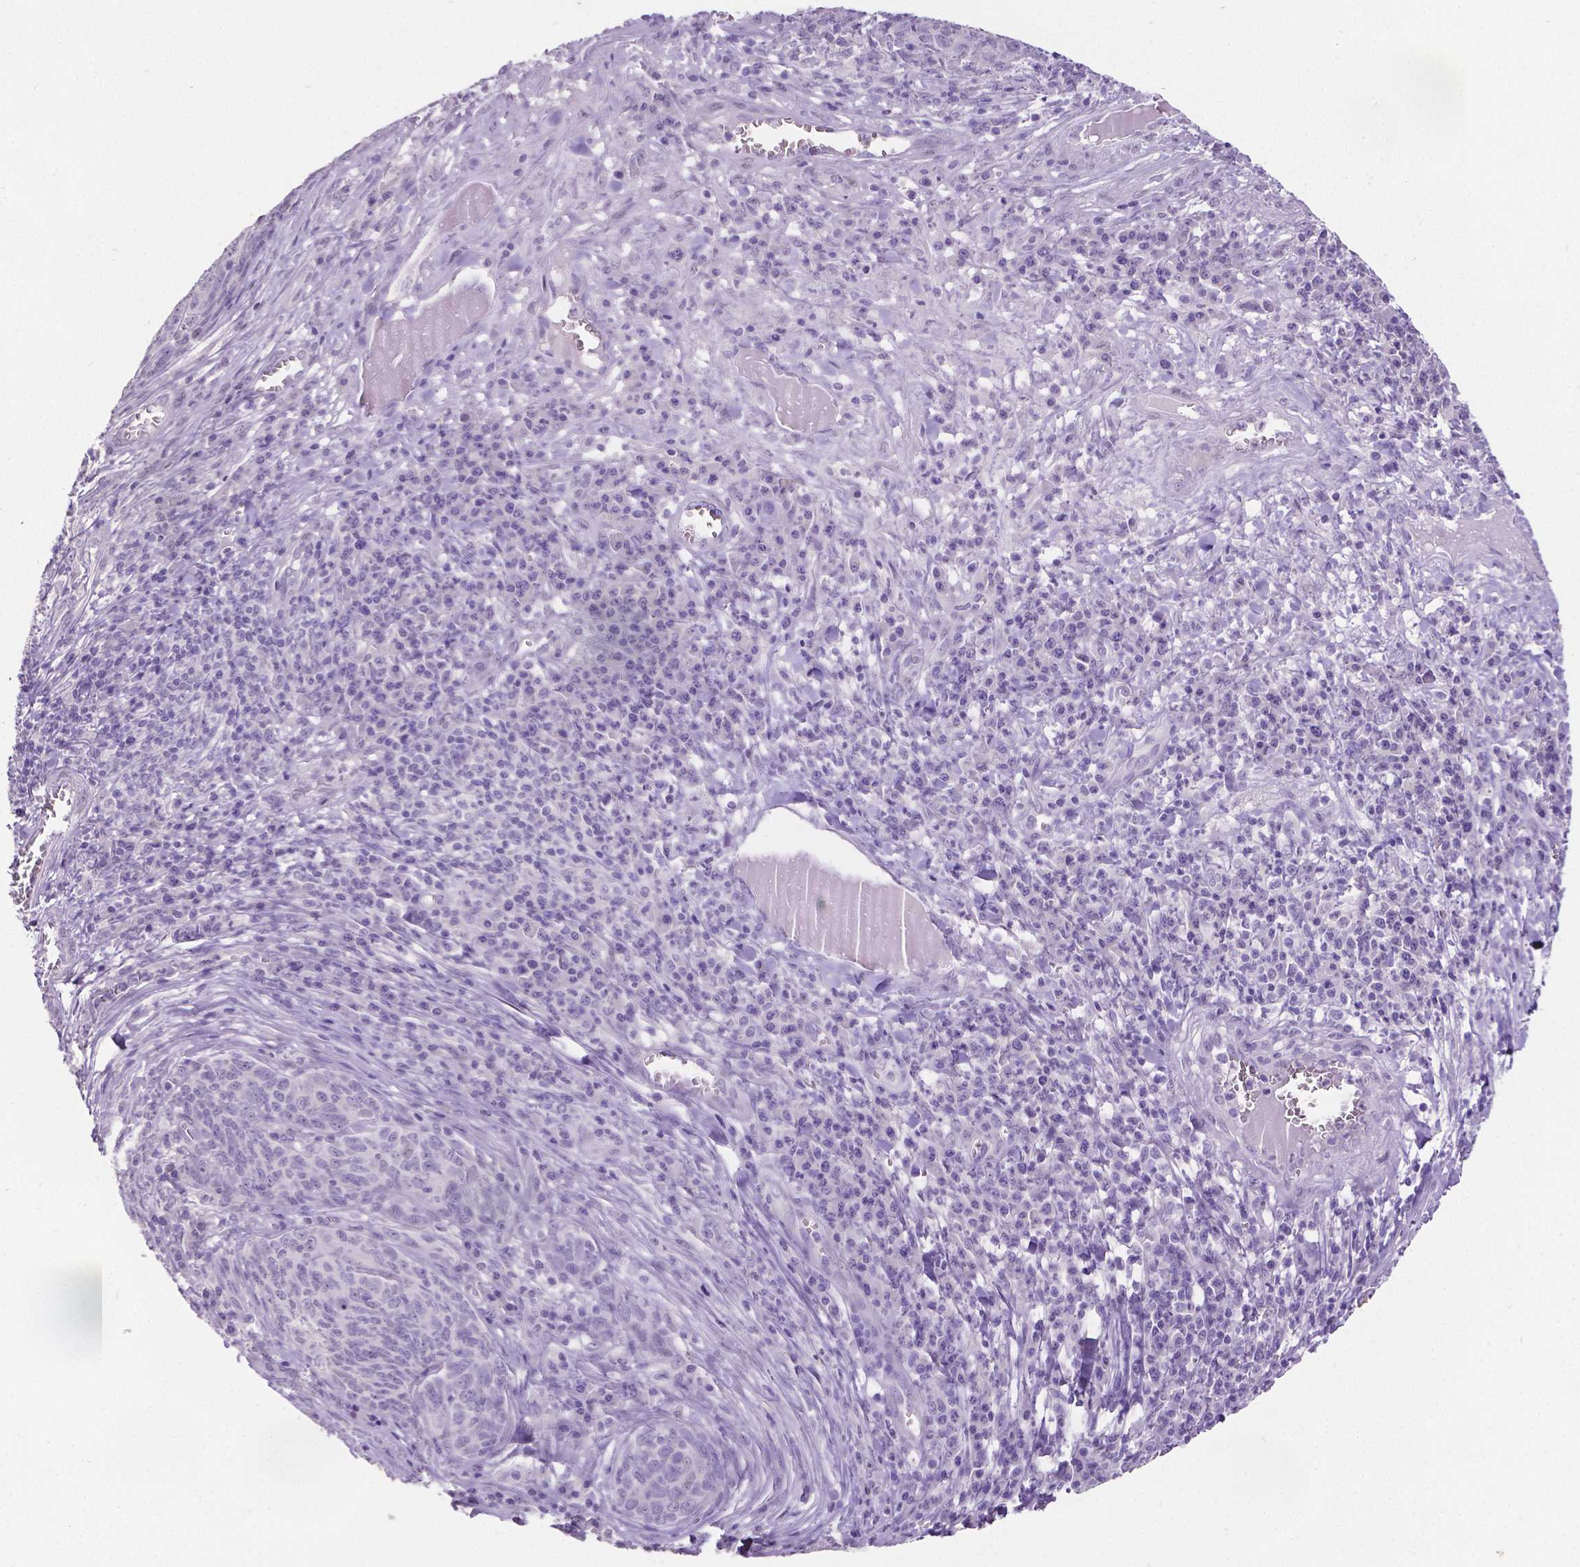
{"staining": {"intensity": "negative", "quantity": "none", "location": "none"}, "tissue": "skin cancer", "cell_type": "Tumor cells", "image_type": "cancer", "snomed": [{"axis": "morphology", "description": "Squamous cell carcinoma, NOS"}, {"axis": "topography", "description": "Skin"}, {"axis": "topography", "description": "Anal"}], "caption": "Human skin squamous cell carcinoma stained for a protein using immunohistochemistry (IHC) exhibits no positivity in tumor cells.", "gene": "SATB2", "patient": {"sex": "female", "age": 51}}